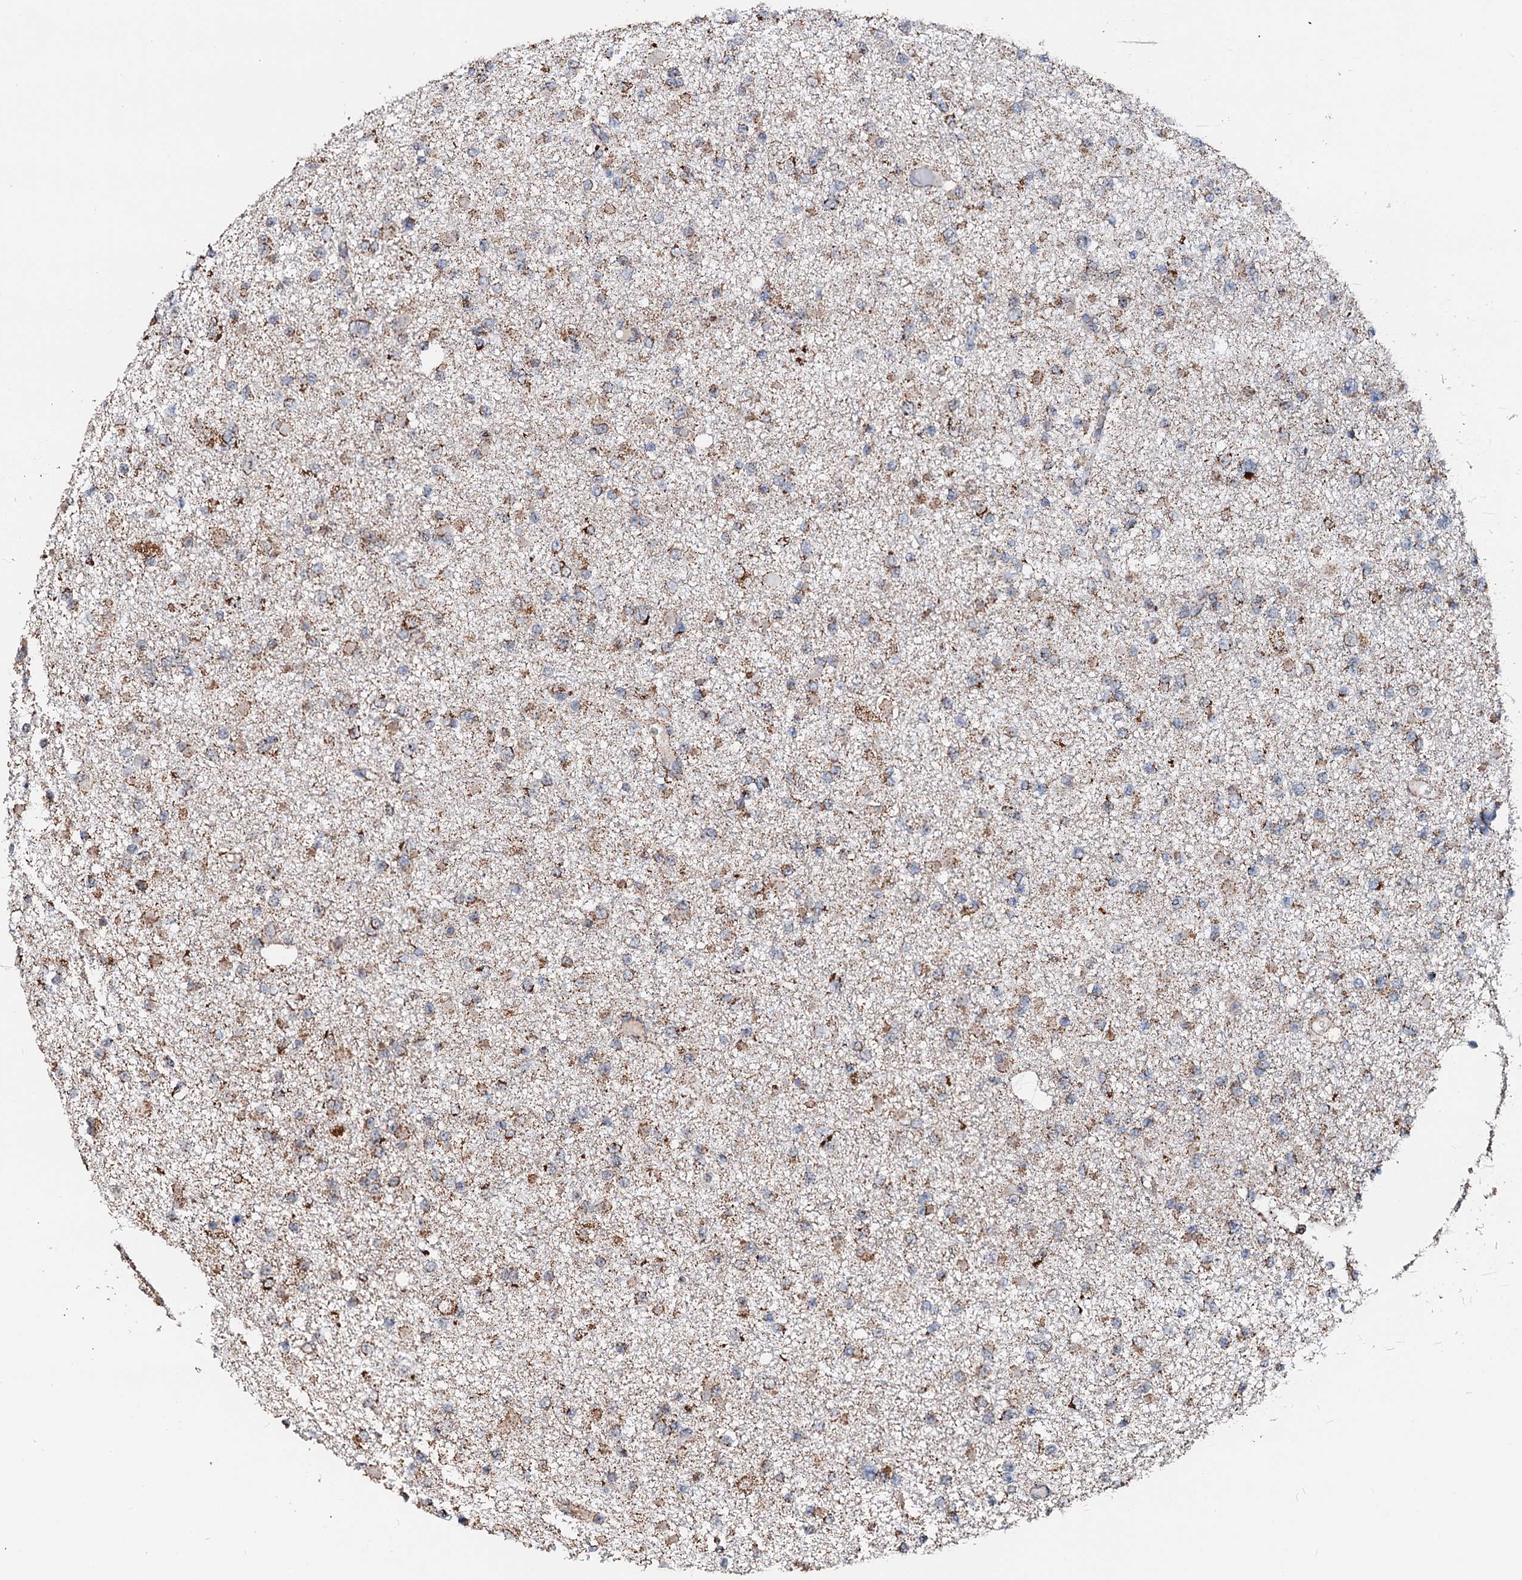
{"staining": {"intensity": "moderate", "quantity": "25%-75%", "location": "cytoplasmic/membranous"}, "tissue": "glioma", "cell_type": "Tumor cells", "image_type": "cancer", "snomed": [{"axis": "morphology", "description": "Glioma, malignant, Low grade"}, {"axis": "topography", "description": "Brain"}], "caption": "Approximately 25%-75% of tumor cells in human malignant glioma (low-grade) show moderate cytoplasmic/membranous protein expression as visualized by brown immunohistochemical staining.", "gene": "SECISBP2L", "patient": {"sex": "female", "age": 22}}